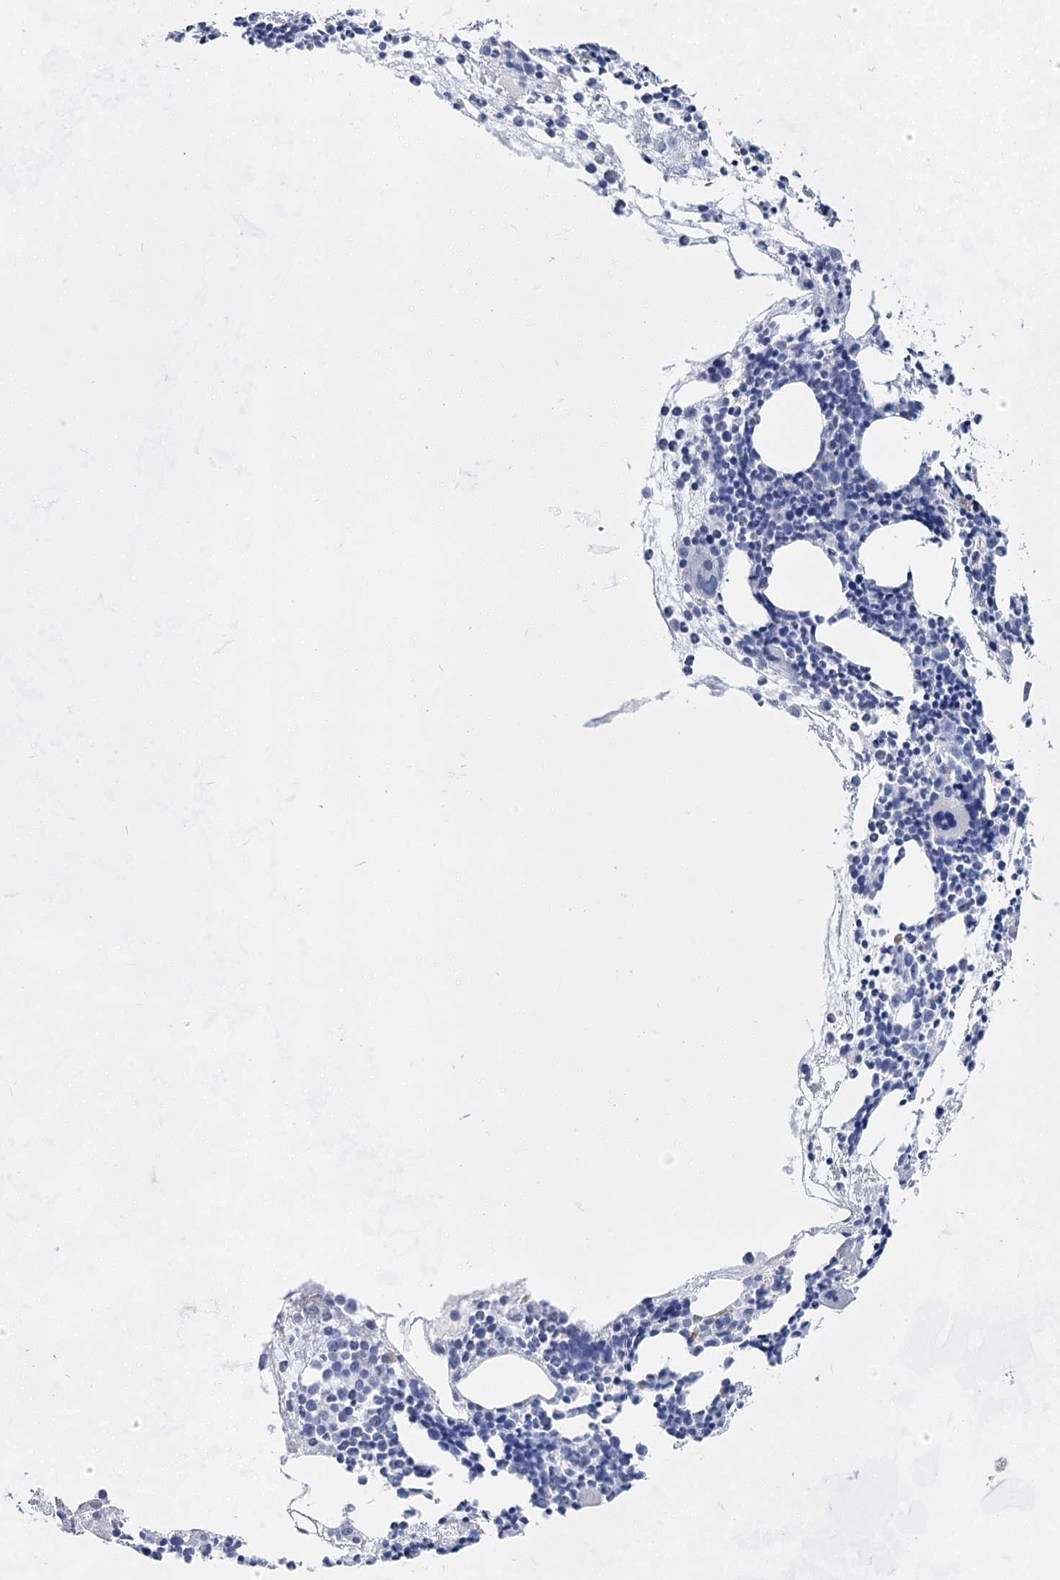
{"staining": {"intensity": "weak", "quantity": "<25%", "location": "cytoplasmic/membranous"}, "tissue": "bone marrow", "cell_type": "Hematopoietic cells", "image_type": "normal", "snomed": [{"axis": "morphology", "description": "Normal tissue, NOS"}, {"axis": "topography", "description": "Bone marrow"}], "caption": "DAB (3,3'-diaminobenzidine) immunohistochemical staining of normal bone marrow reveals no significant expression in hematopoietic cells.", "gene": "ACRV1", "patient": {"sex": "female", "age": 89}}